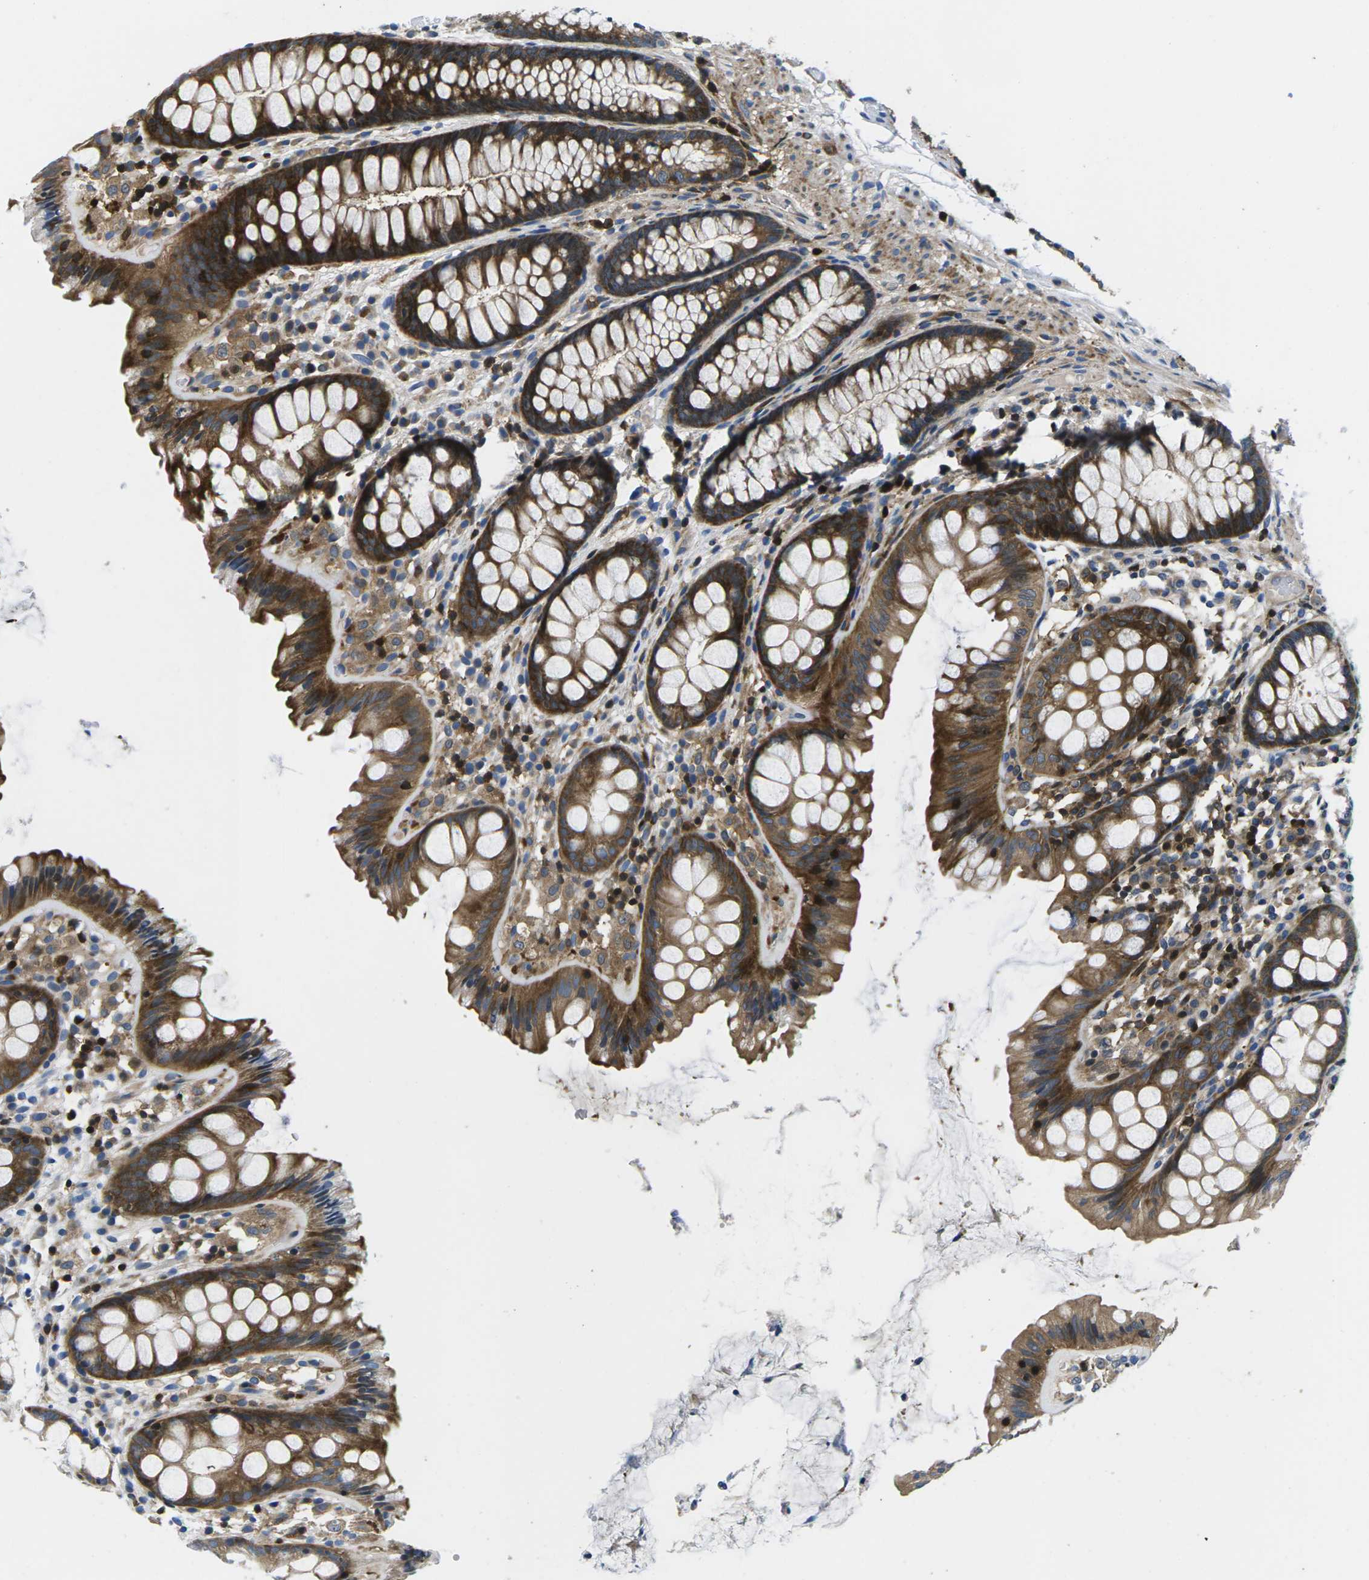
{"staining": {"intensity": "moderate", "quantity": "25%-75%", "location": "cytoplasmic/membranous"}, "tissue": "colon", "cell_type": "Endothelial cells", "image_type": "normal", "snomed": [{"axis": "morphology", "description": "Normal tissue, NOS"}, {"axis": "topography", "description": "Colon"}], "caption": "This histopathology image reveals benign colon stained with immunohistochemistry to label a protein in brown. The cytoplasmic/membranous of endothelial cells show moderate positivity for the protein. Nuclei are counter-stained blue.", "gene": "PLCE1", "patient": {"sex": "female", "age": 56}}